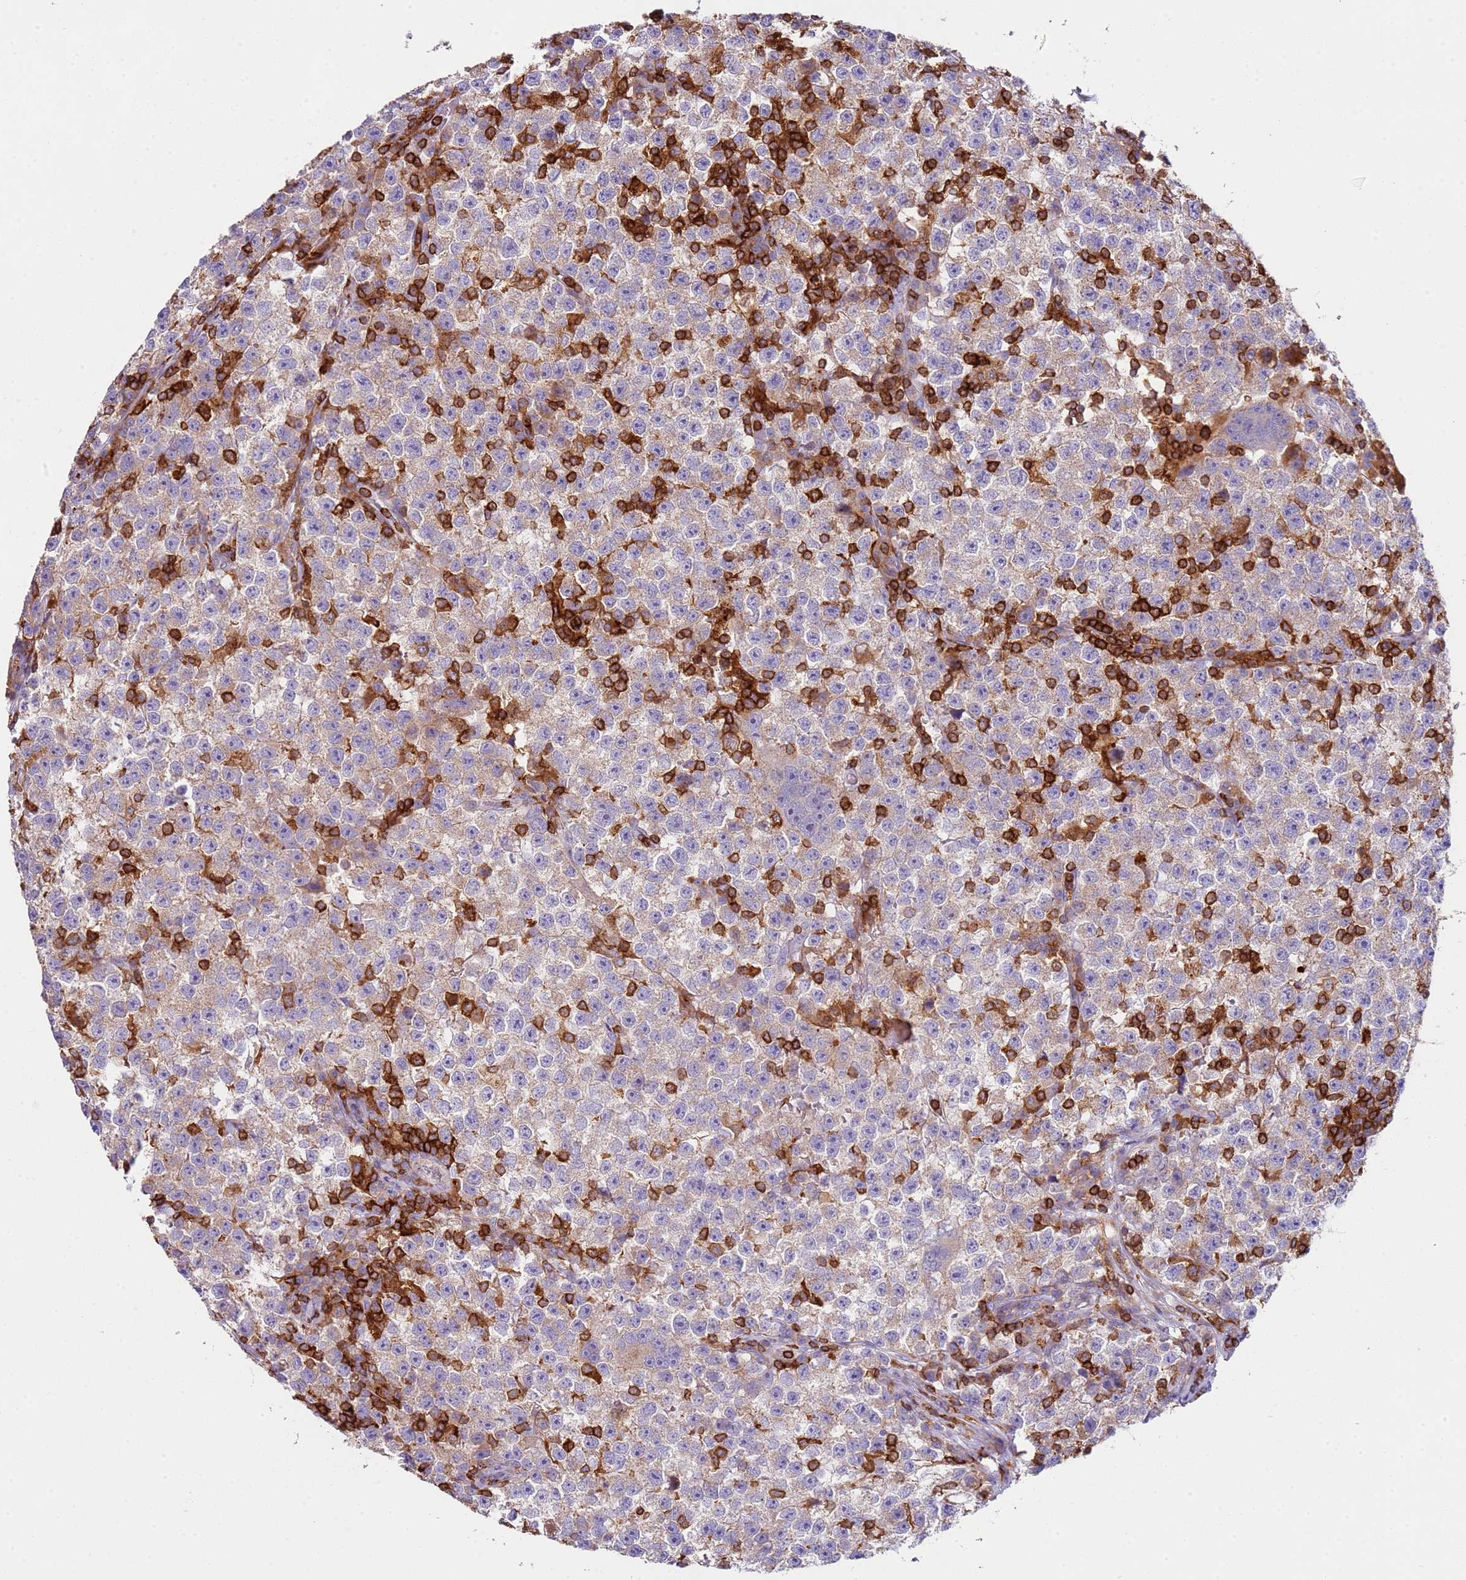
{"staining": {"intensity": "moderate", "quantity": "25%-75%", "location": "cytoplasmic/membranous"}, "tissue": "testis cancer", "cell_type": "Tumor cells", "image_type": "cancer", "snomed": [{"axis": "morphology", "description": "Seminoma, NOS"}, {"axis": "topography", "description": "Testis"}], "caption": "Protein expression analysis of testis cancer (seminoma) exhibits moderate cytoplasmic/membranous expression in about 25%-75% of tumor cells.", "gene": "TTPAL", "patient": {"sex": "male", "age": 22}}